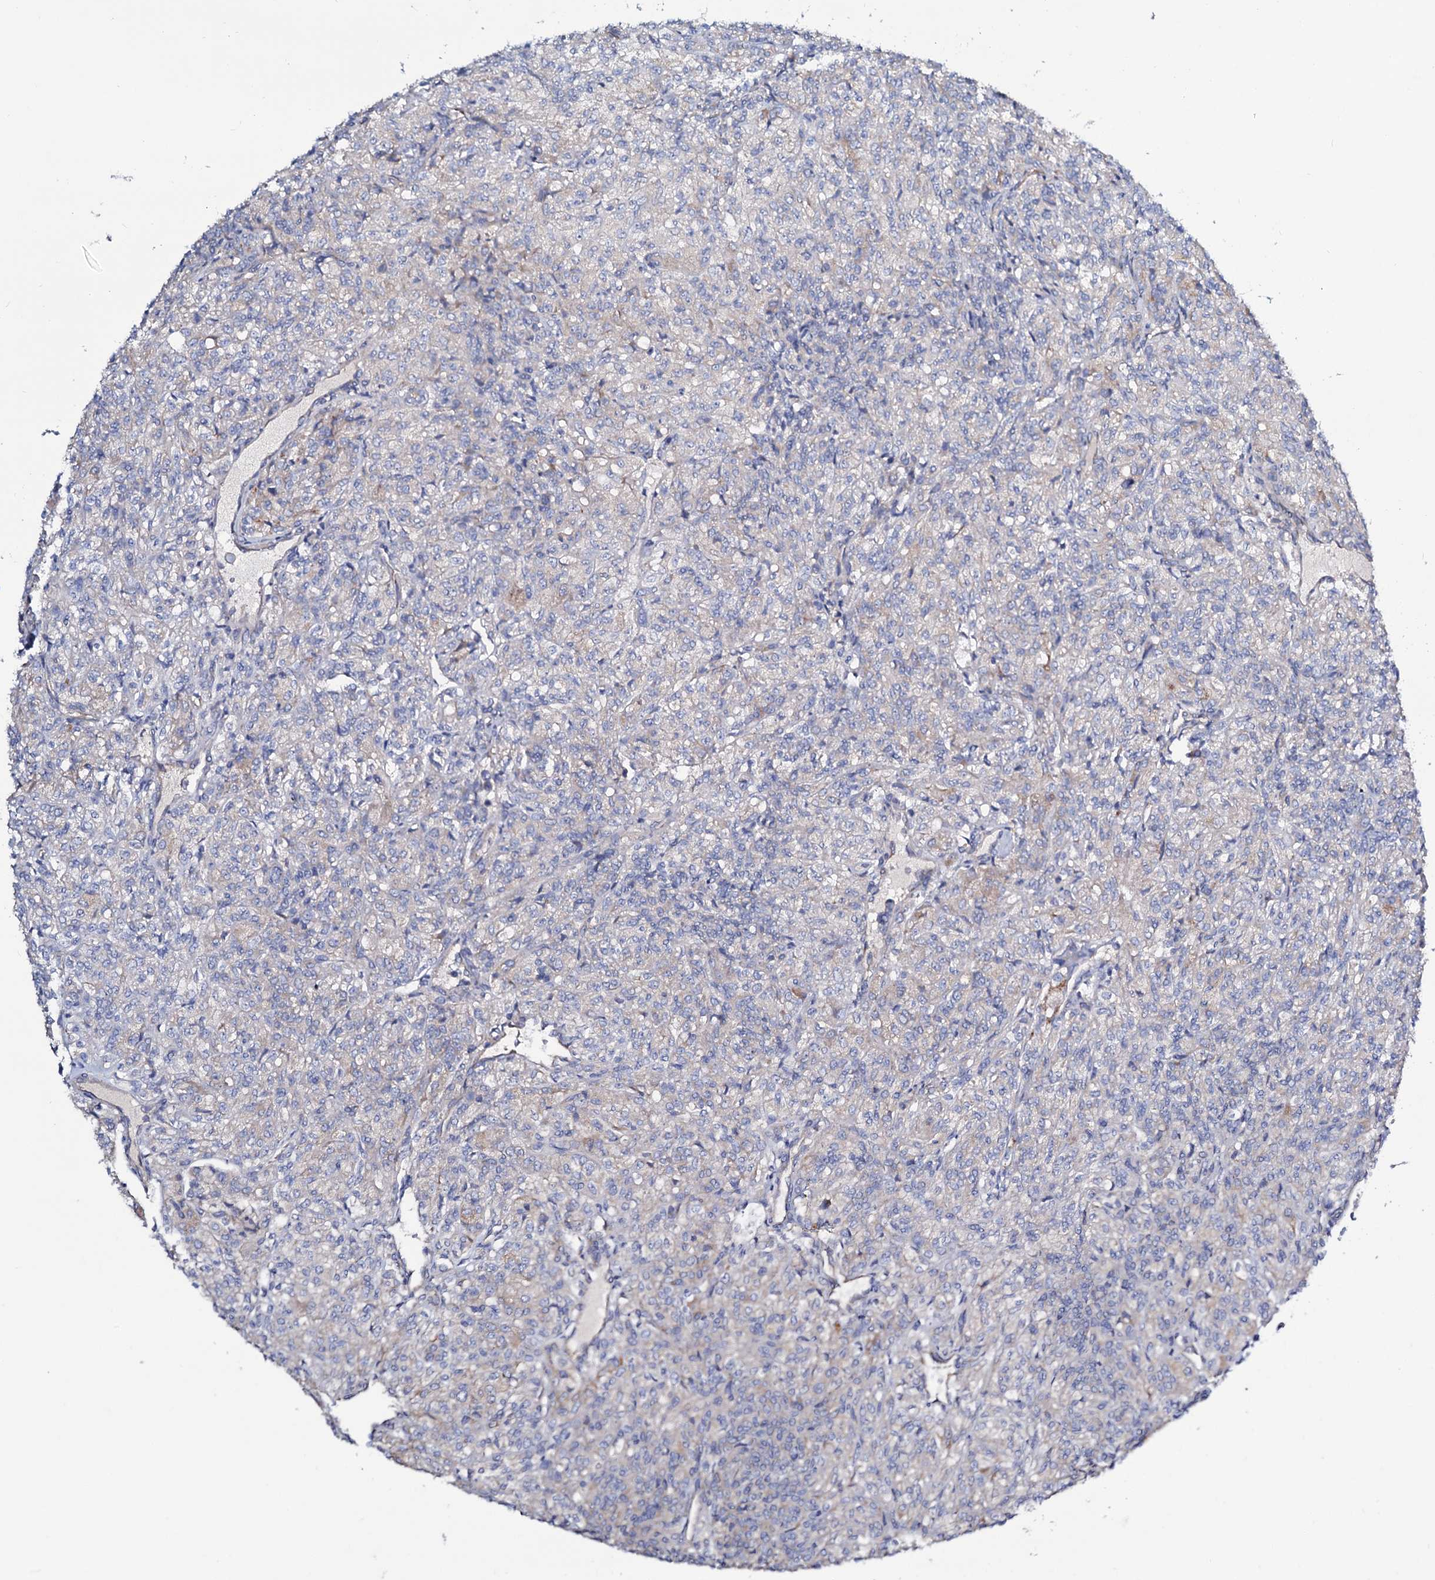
{"staining": {"intensity": "negative", "quantity": "none", "location": "none"}, "tissue": "renal cancer", "cell_type": "Tumor cells", "image_type": "cancer", "snomed": [{"axis": "morphology", "description": "Adenocarcinoma, NOS"}, {"axis": "topography", "description": "Kidney"}], "caption": "A high-resolution micrograph shows immunohistochemistry (IHC) staining of renal adenocarcinoma, which exhibits no significant expression in tumor cells. (Stains: DAB (3,3'-diaminobenzidine) IHC with hematoxylin counter stain, Microscopy: brightfield microscopy at high magnification).", "gene": "STARD13", "patient": {"sex": "male", "age": 77}}